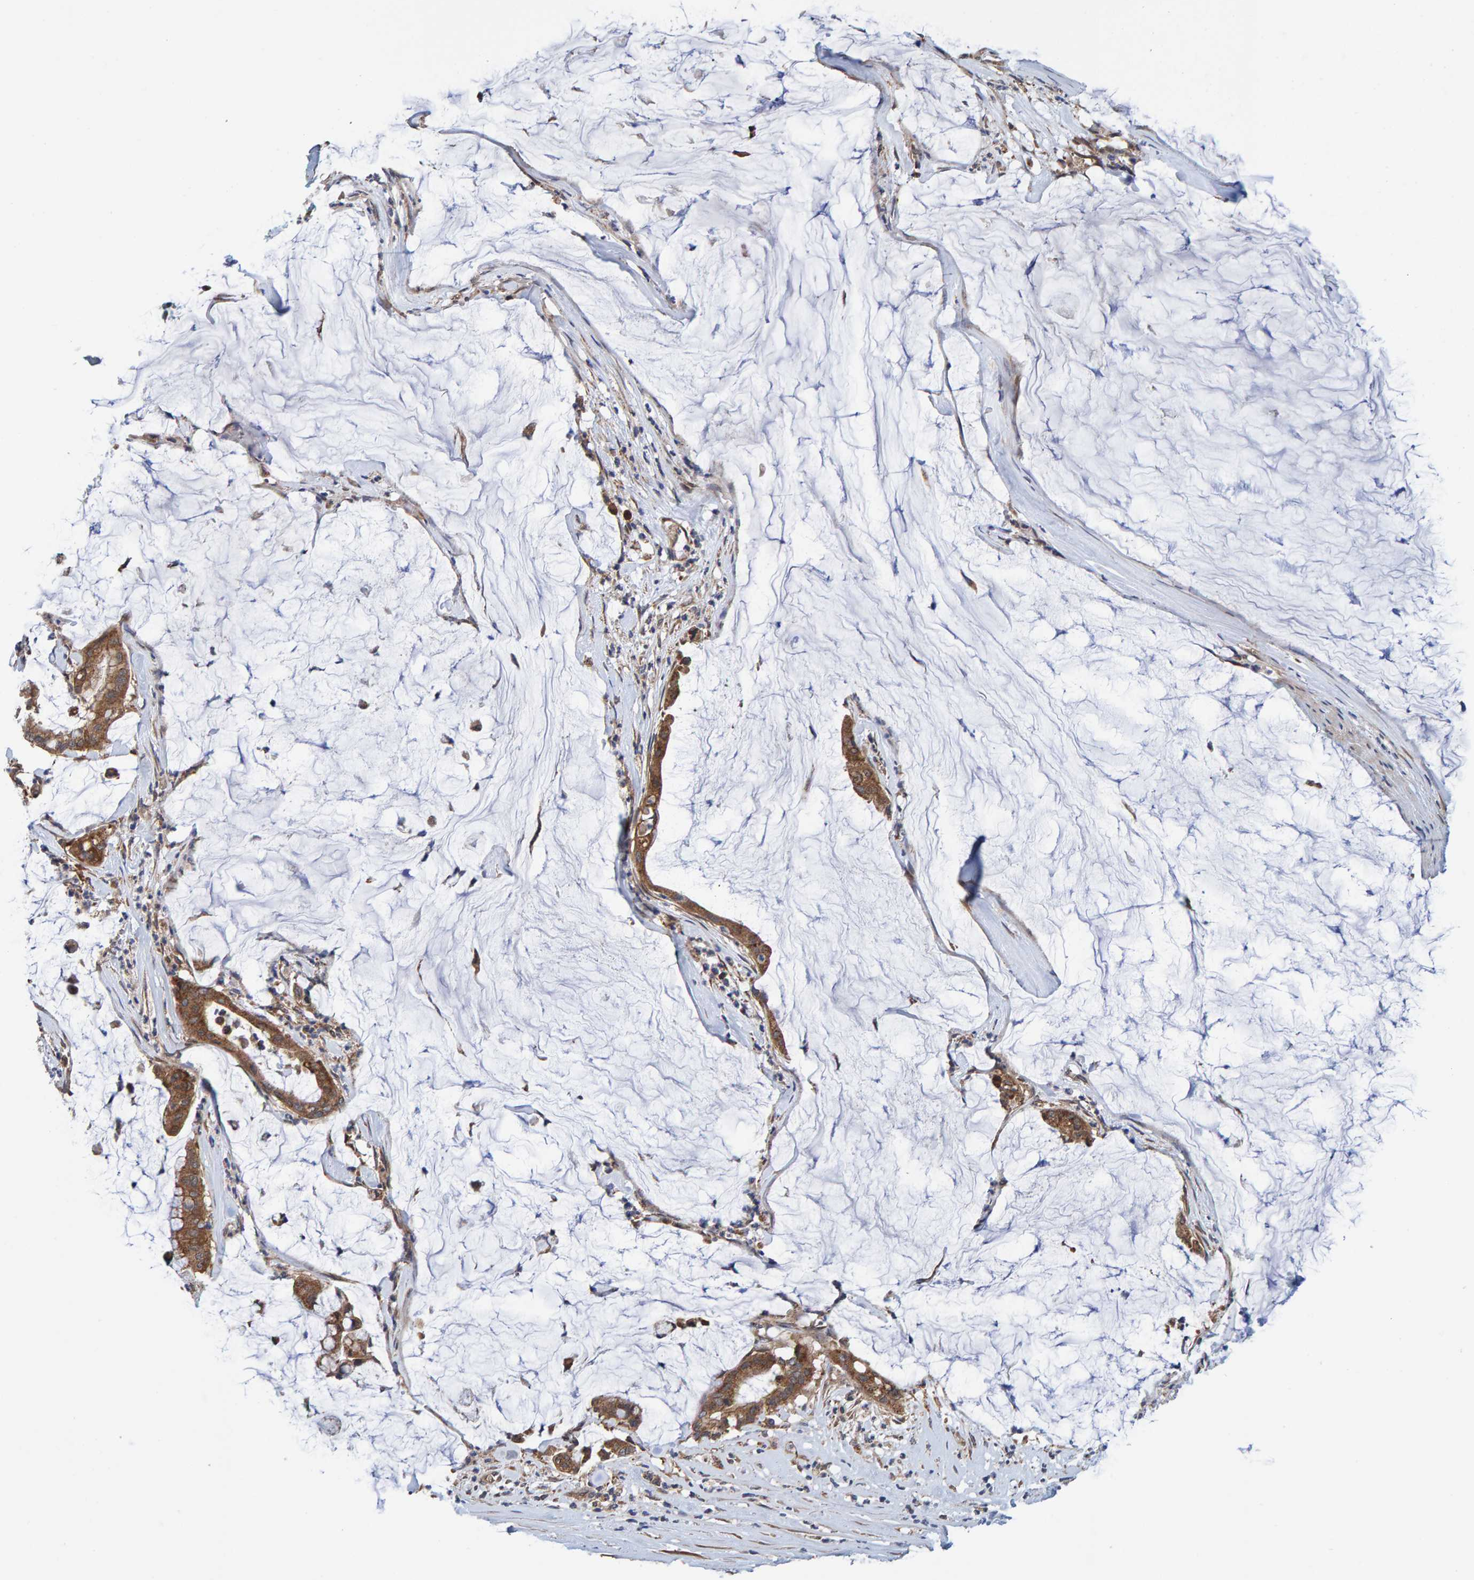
{"staining": {"intensity": "moderate", "quantity": ">75%", "location": "cytoplasmic/membranous"}, "tissue": "pancreatic cancer", "cell_type": "Tumor cells", "image_type": "cancer", "snomed": [{"axis": "morphology", "description": "Adenocarcinoma, NOS"}, {"axis": "topography", "description": "Pancreas"}], "caption": "This is an image of IHC staining of pancreatic cancer (adenocarcinoma), which shows moderate positivity in the cytoplasmic/membranous of tumor cells.", "gene": "SCRN2", "patient": {"sex": "male", "age": 41}}